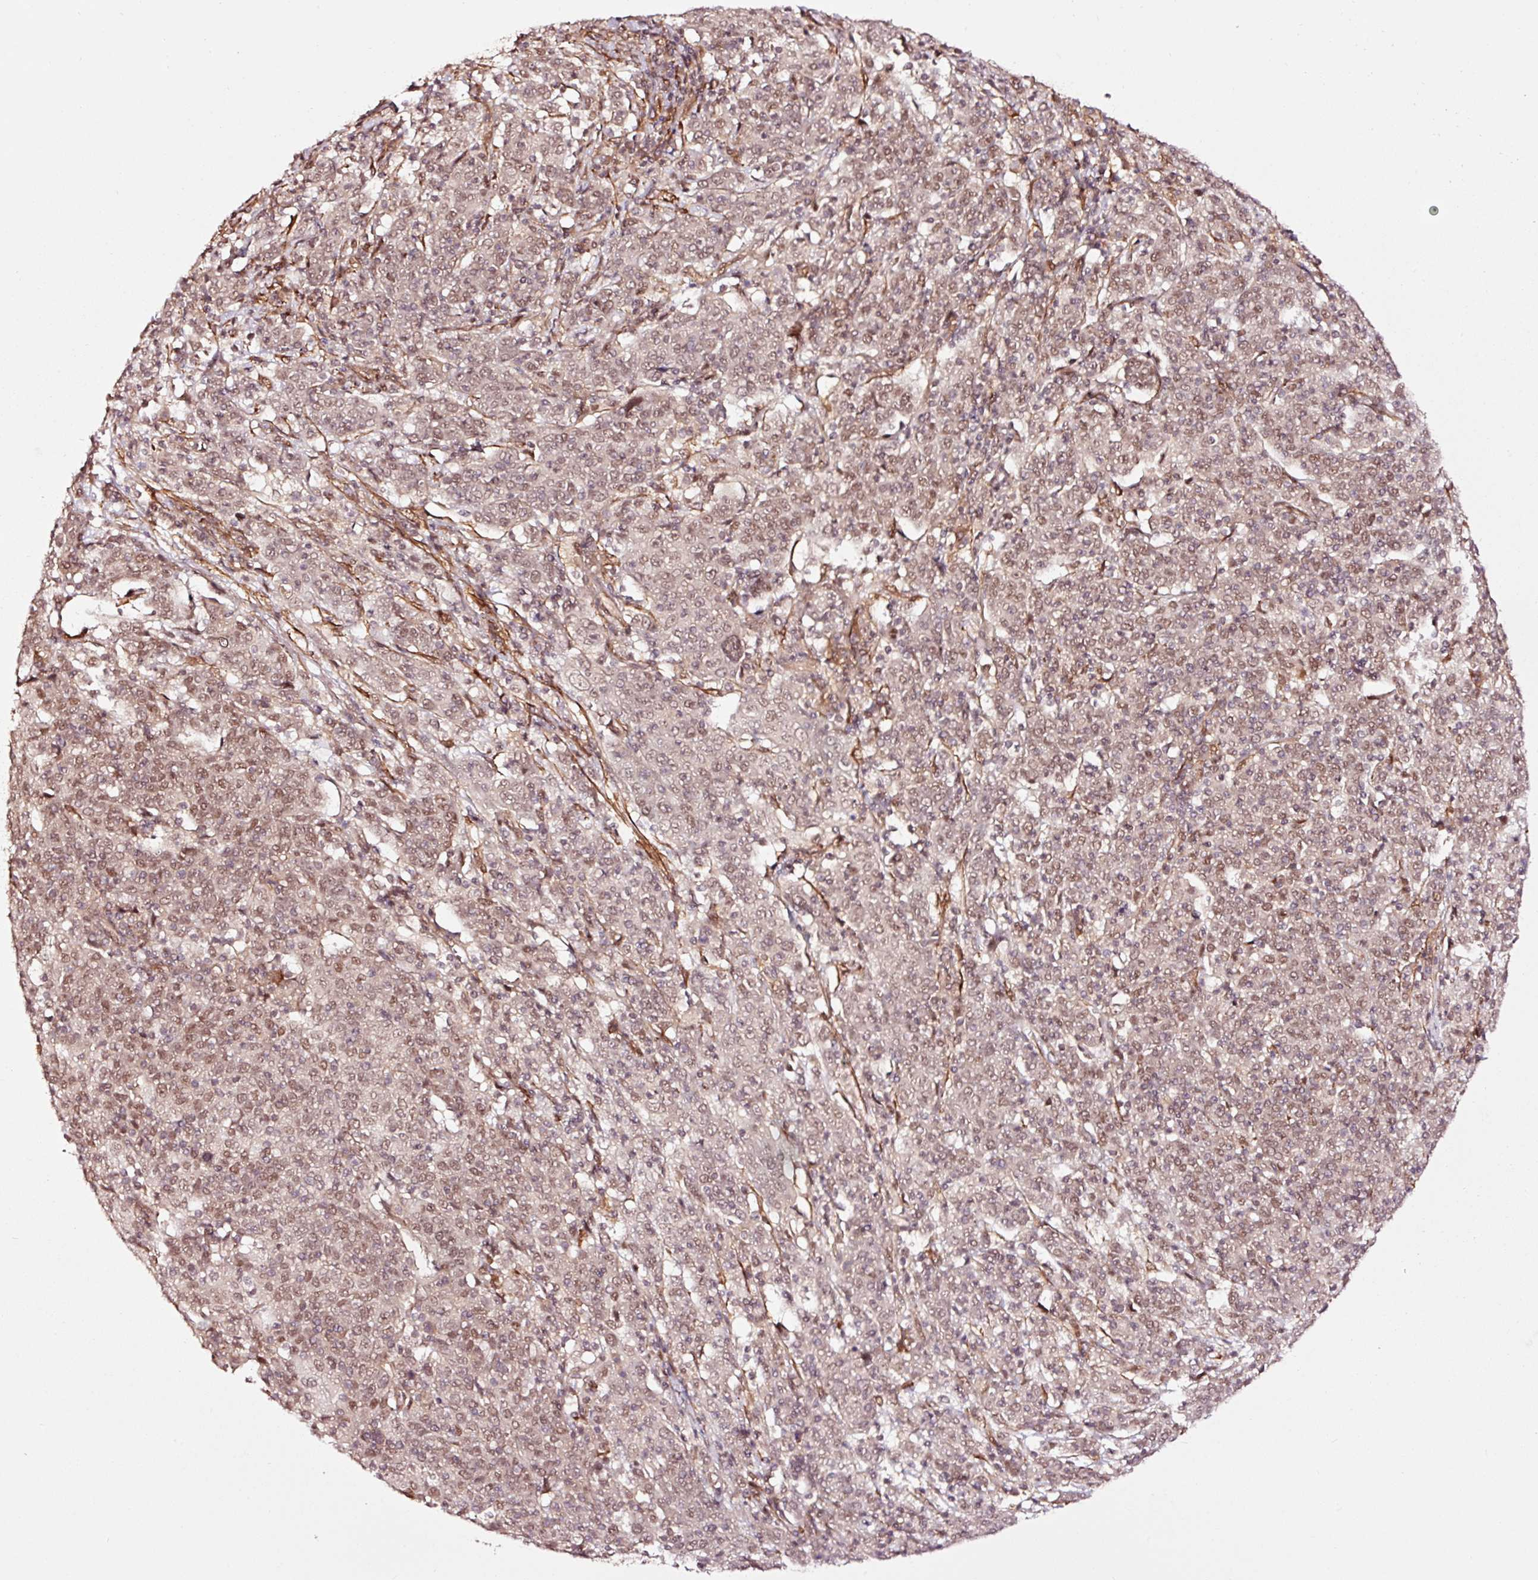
{"staining": {"intensity": "weak", "quantity": ">75%", "location": "nuclear"}, "tissue": "cervical cancer", "cell_type": "Tumor cells", "image_type": "cancer", "snomed": [{"axis": "morphology", "description": "Squamous cell carcinoma, NOS"}, {"axis": "topography", "description": "Cervix"}], "caption": "The micrograph demonstrates immunohistochemical staining of squamous cell carcinoma (cervical). There is weak nuclear expression is identified in approximately >75% of tumor cells.", "gene": "TPM1", "patient": {"sex": "female", "age": 67}}